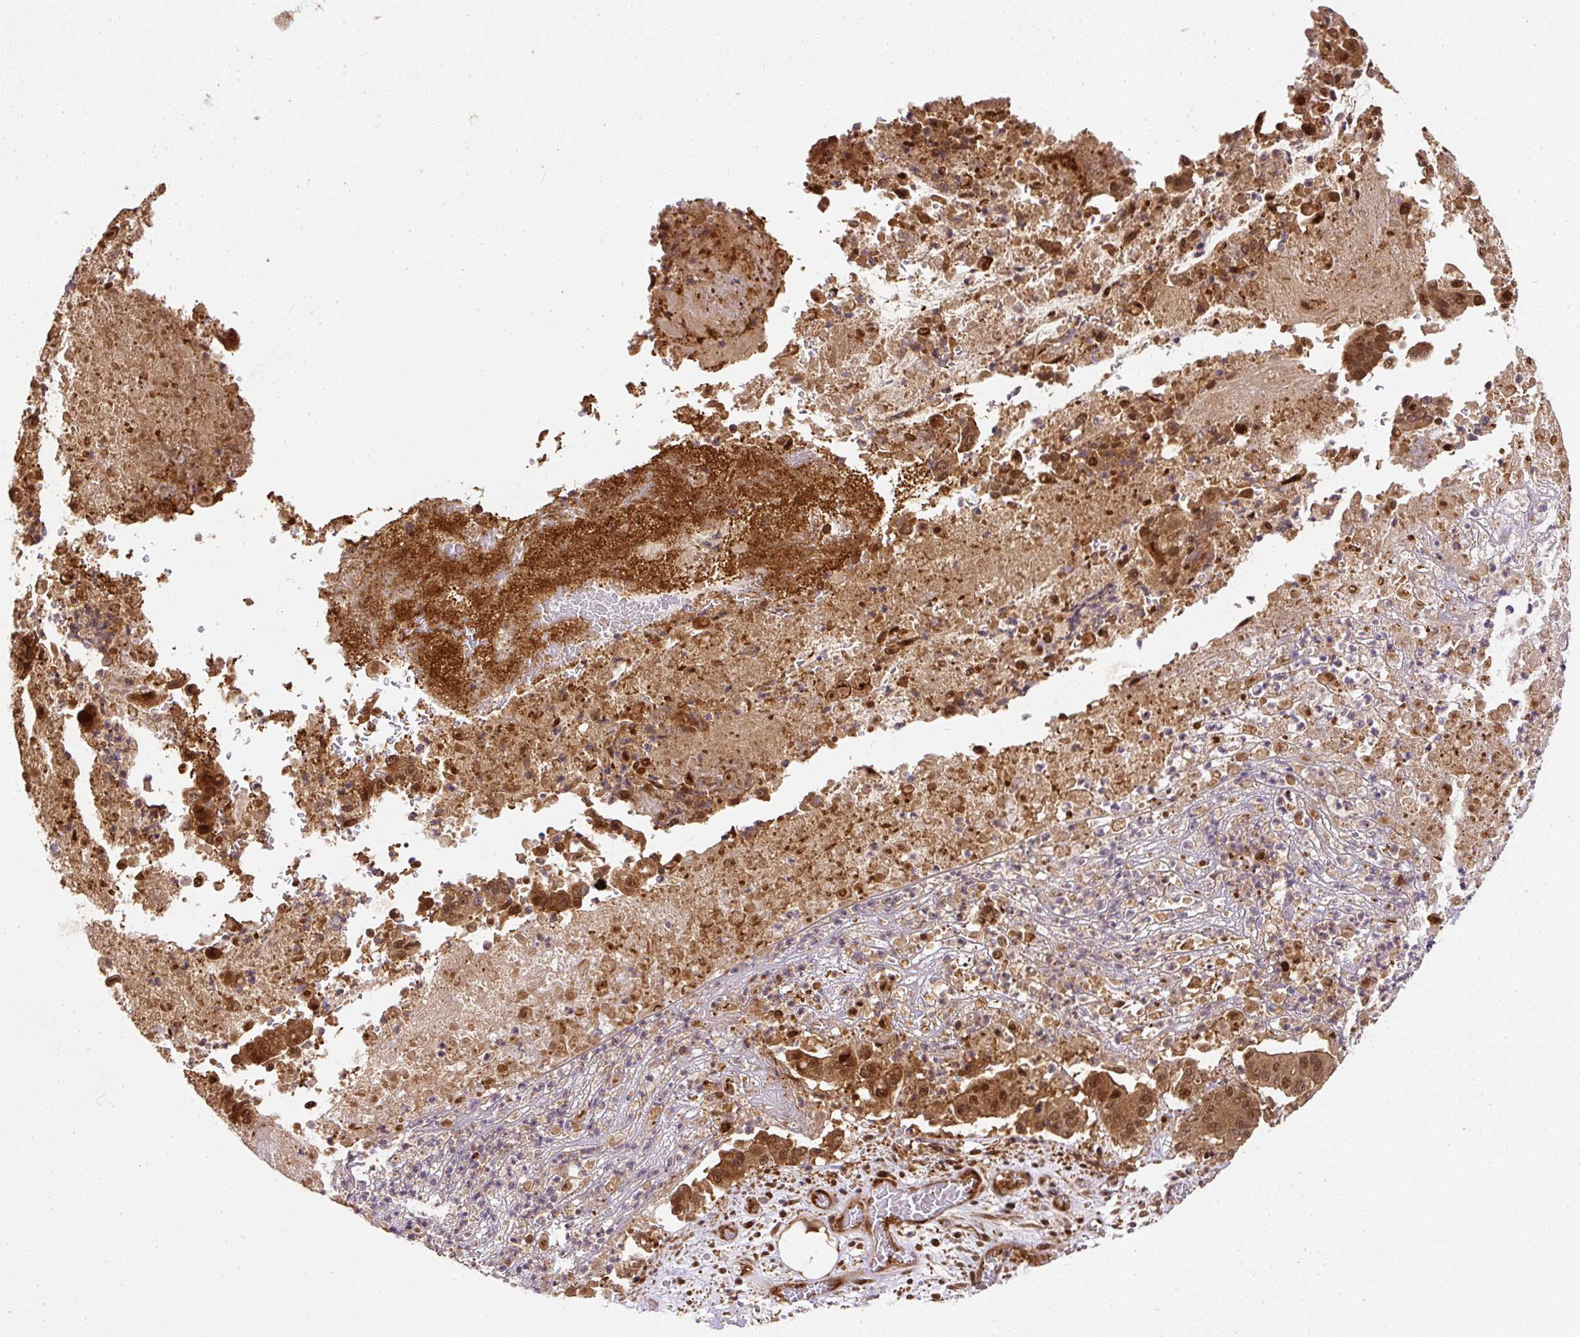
{"staining": {"intensity": "moderate", "quantity": ">75%", "location": "cytoplasmic/membranous,nuclear"}, "tissue": "pancreatic cancer", "cell_type": "Tumor cells", "image_type": "cancer", "snomed": [{"axis": "morphology", "description": "Adenocarcinoma, NOS"}, {"axis": "topography", "description": "Pancreas"}], "caption": "Adenocarcinoma (pancreatic) tissue demonstrates moderate cytoplasmic/membranous and nuclear expression in approximately >75% of tumor cells, visualized by immunohistochemistry.", "gene": "PSMD1", "patient": {"sex": "female", "age": 77}}